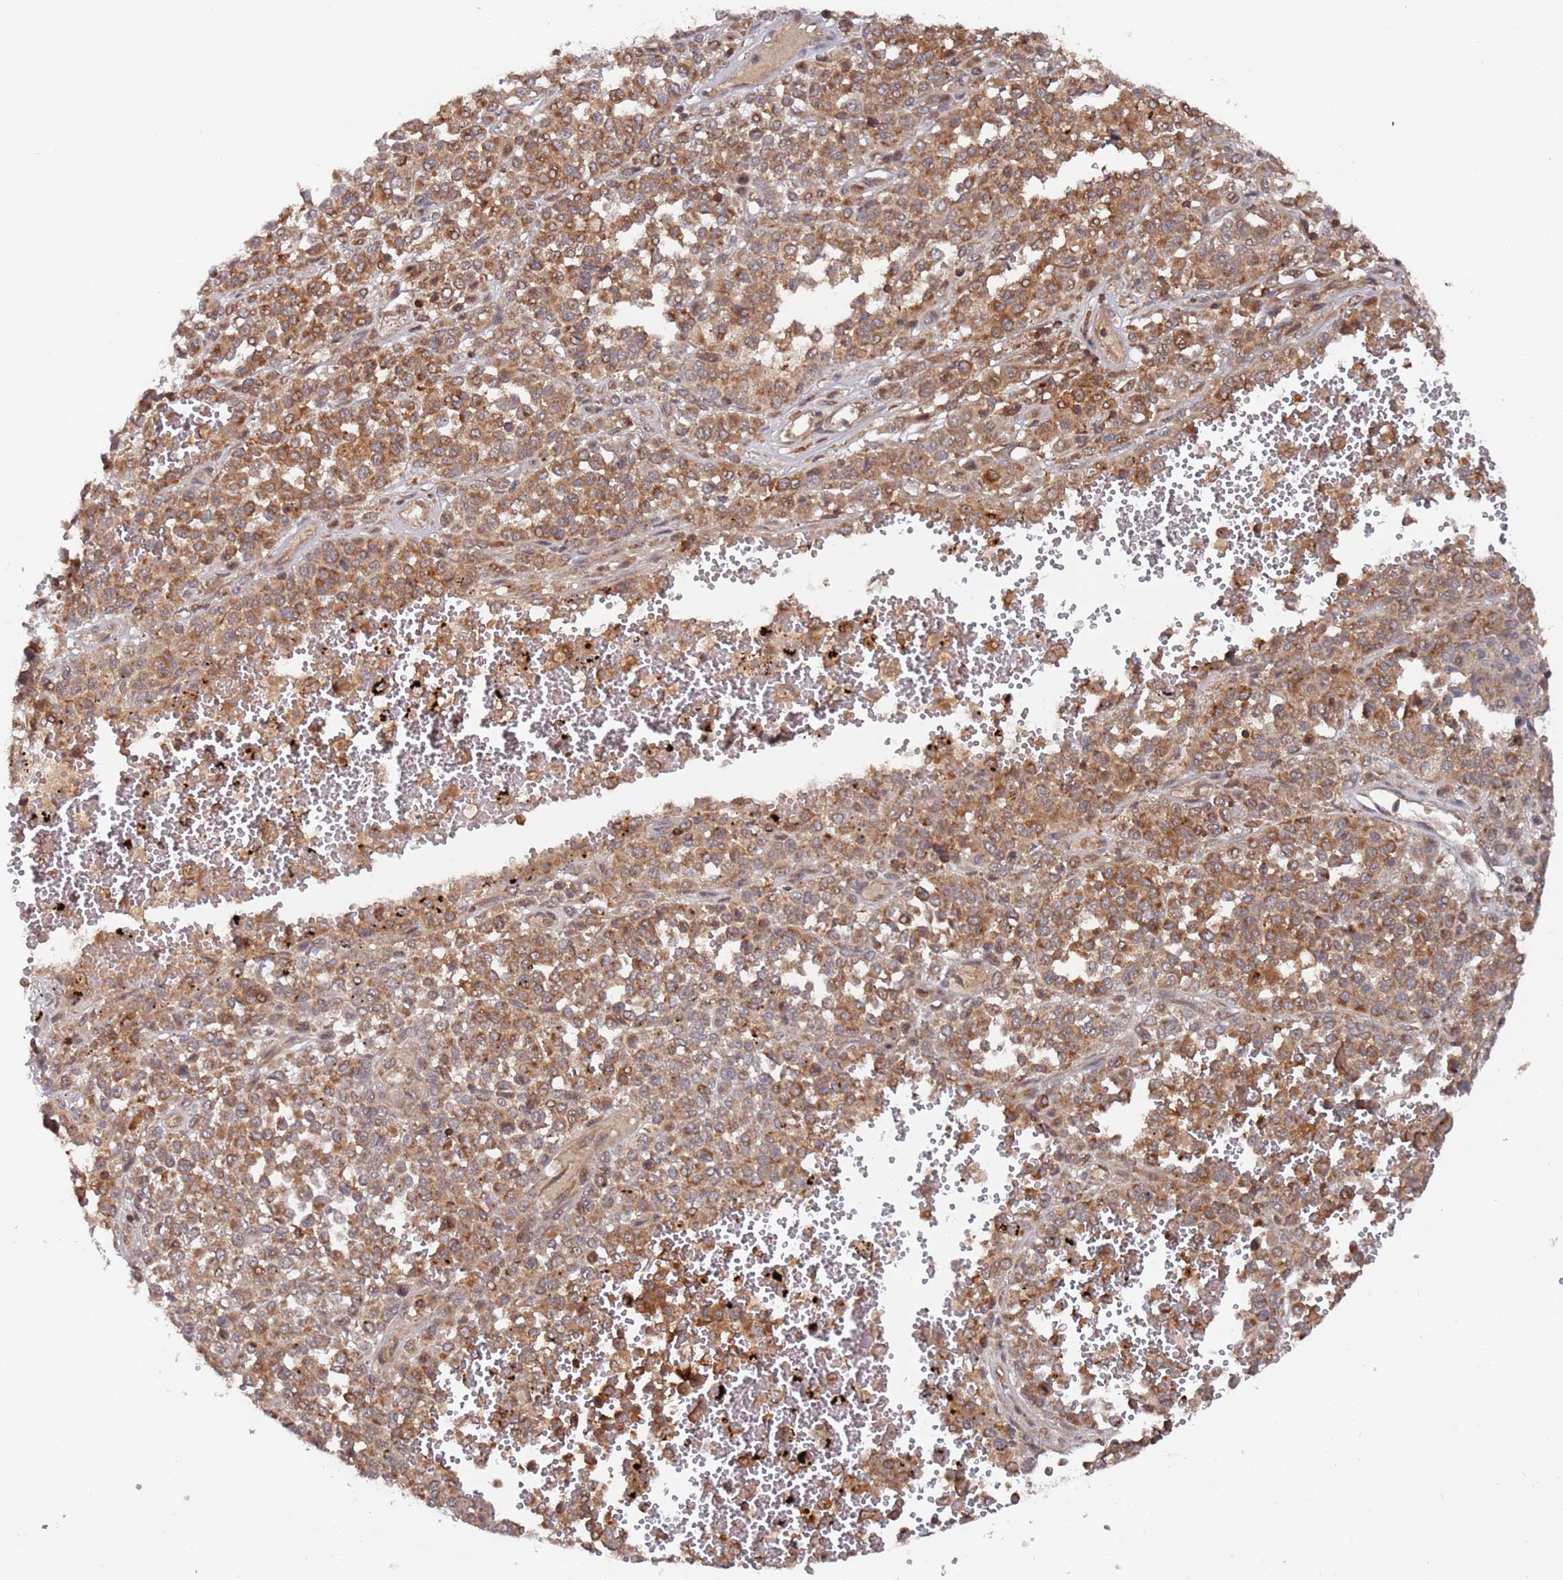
{"staining": {"intensity": "moderate", "quantity": ">75%", "location": "cytoplasmic/membranous"}, "tissue": "melanoma", "cell_type": "Tumor cells", "image_type": "cancer", "snomed": [{"axis": "morphology", "description": "Malignant melanoma, Metastatic site"}, {"axis": "topography", "description": "Pancreas"}], "caption": "IHC image of melanoma stained for a protein (brown), which displays medium levels of moderate cytoplasmic/membranous positivity in approximately >75% of tumor cells.", "gene": "DDX60", "patient": {"sex": "female", "age": 30}}